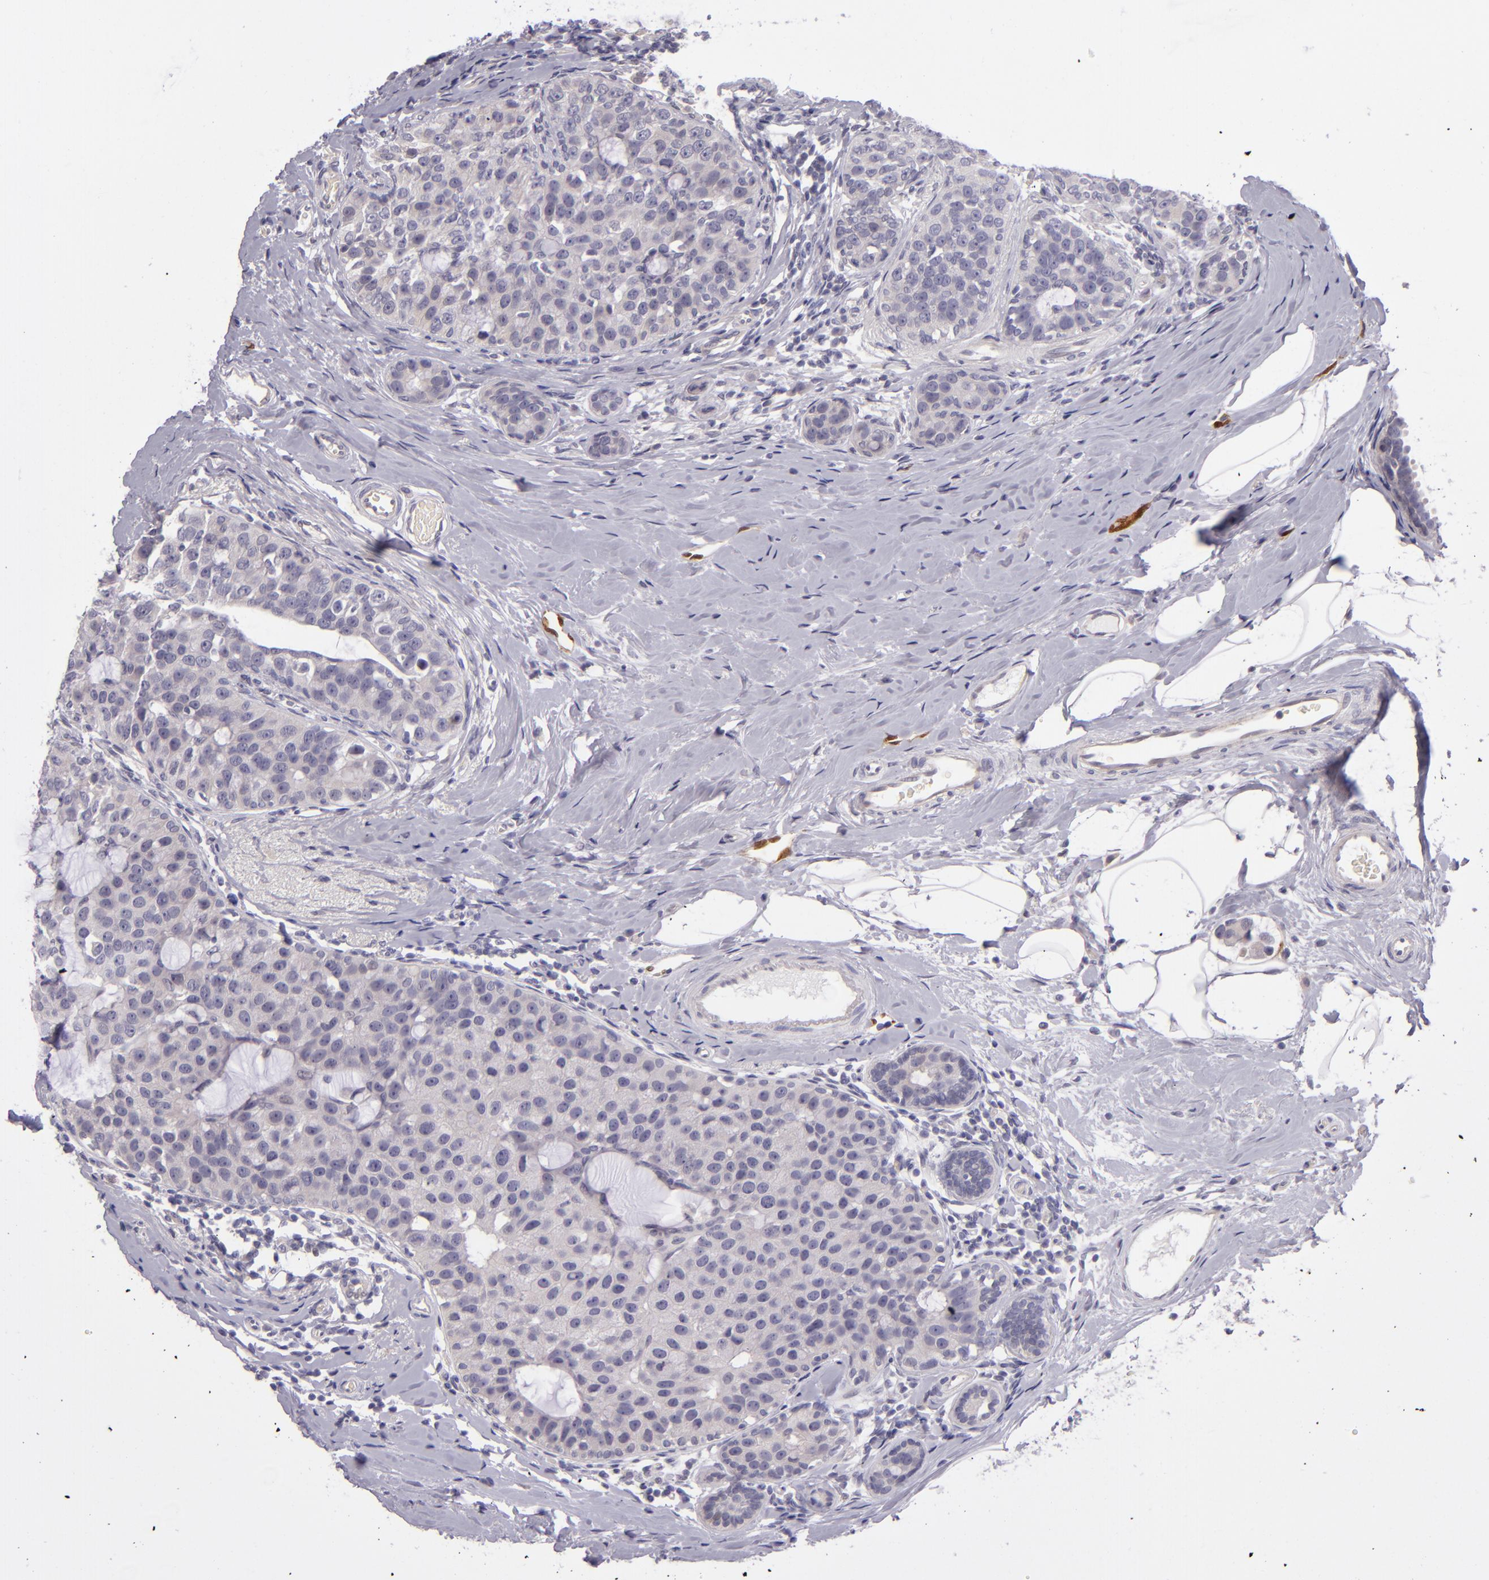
{"staining": {"intensity": "negative", "quantity": "none", "location": "none"}, "tissue": "breast cancer", "cell_type": "Tumor cells", "image_type": "cancer", "snomed": [{"axis": "morphology", "description": "Normal tissue, NOS"}, {"axis": "morphology", "description": "Duct carcinoma"}, {"axis": "topography", "description": "Breast"}], "caption": "A high-resolution histopathology image shows IHC staining of intraductal carcinoma (breast), which demonstrates no significant expression in tumor cells.", "gene": "SNCB", "patient": {"sex": "female", "age": 50}}